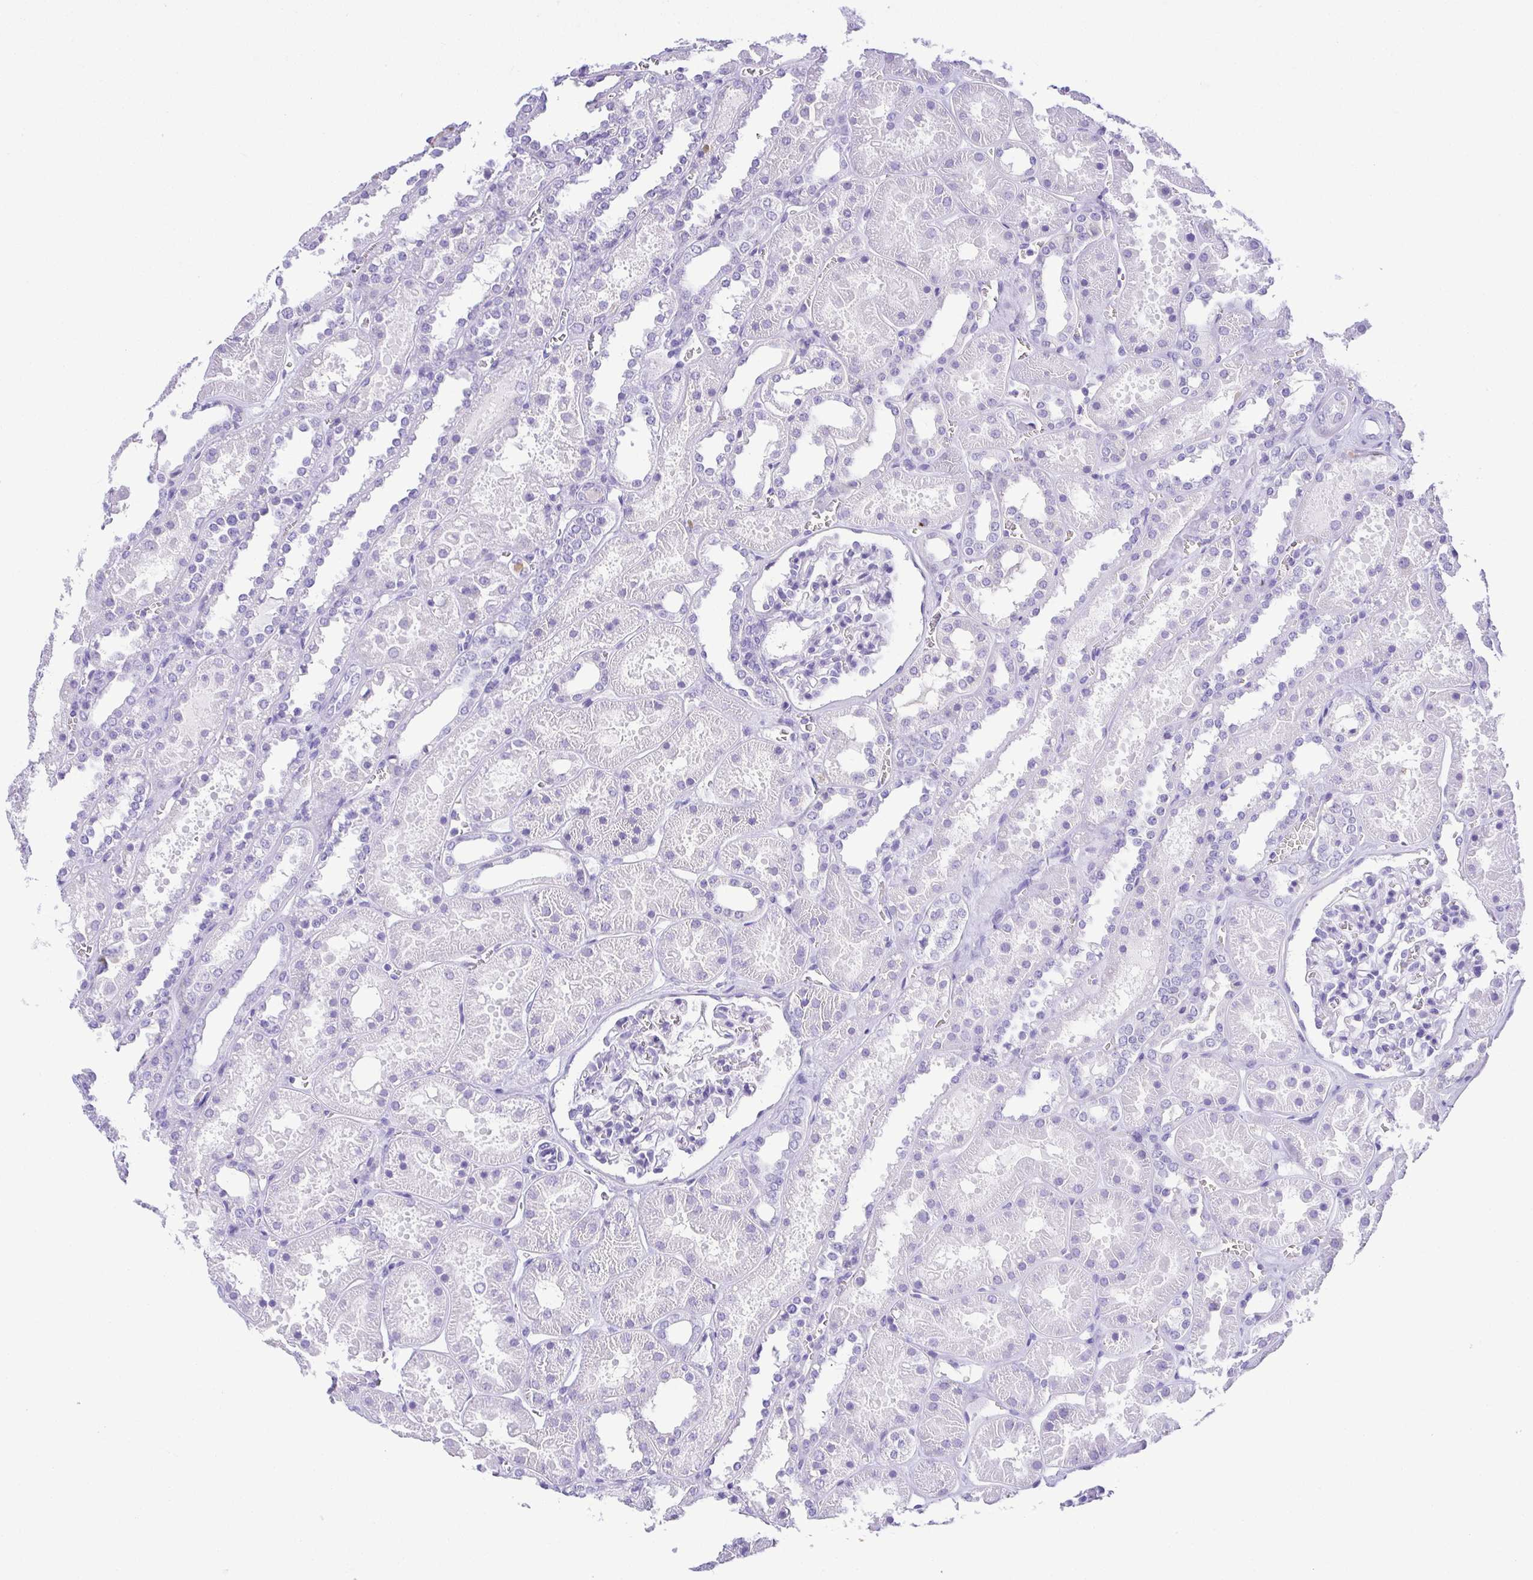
{"staining": {"intensity": "negative", "quantity": "none", "location": "none"}, "tissue": "kidney", "cell_type": "Cells in glomeruli", "image_type": "normal", "snomed": [{"axis": "morphology", "description": "Normal tissue, NOS"}, {"axis": "topography", "description": "Kidney"}], "caption": "IHC histopathology image of unremarkable kidney stained for a protein (brown), which shows no expression in cells in glomeruli. (DAB immunohistochemistry visualized using brightfield microscopy, high magnification).", "gene": "CDSN", "patient": {"sex": "female", "age": 41}}